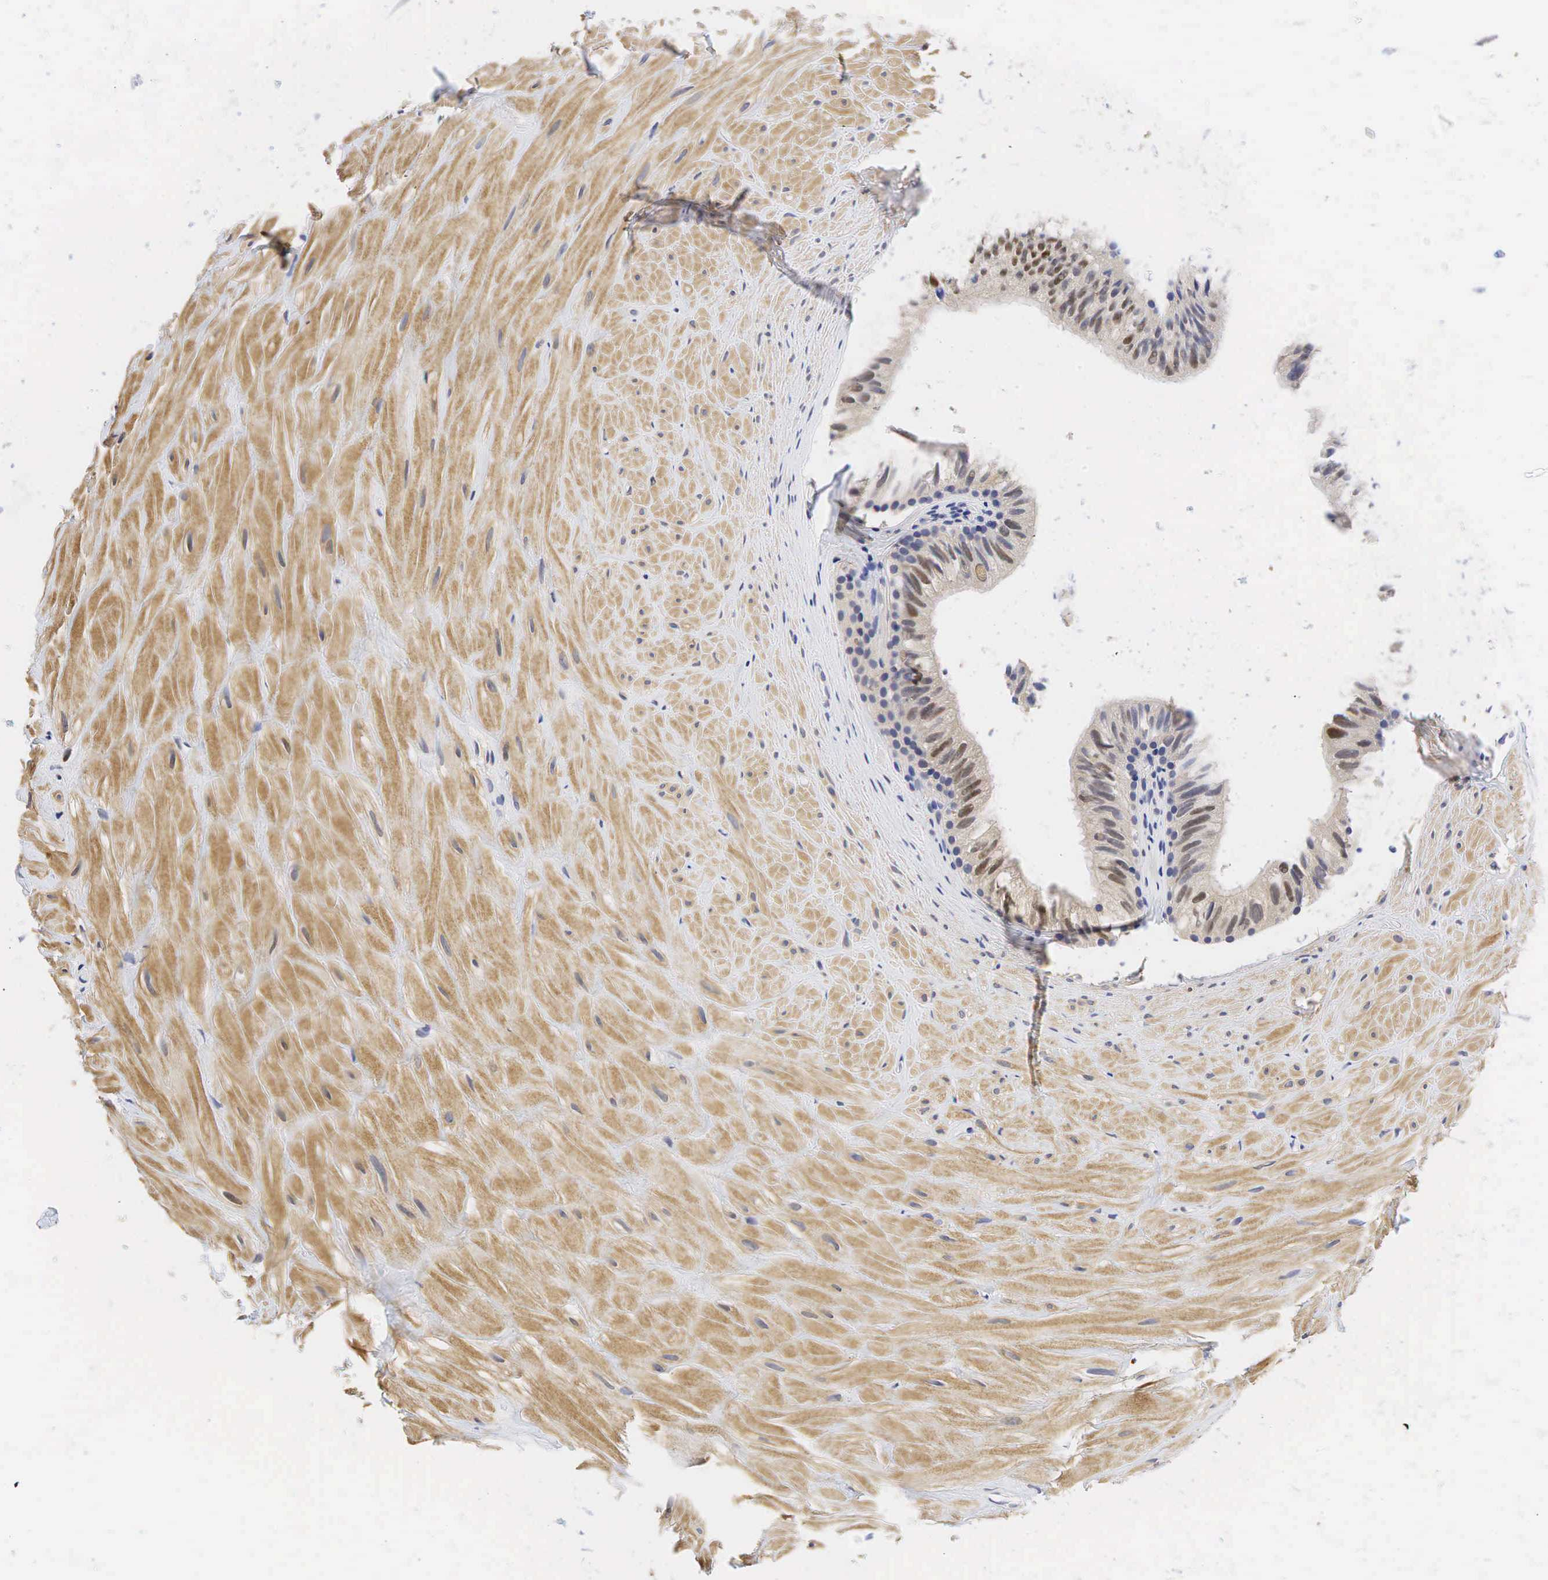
{"staining": {"intensity": "moderate", "quantity": "25%-75%", "location": "nuclear"}, "tissue": "epididymis", "cell_type": "Glandular cells", "image_type": "normal", "snomed": [{"axis": "morphology", "description": "Normal tissue, NOS"}, {"axis": "topography", "description": "Epididymis"}], "caption": "IHC of benign epididymis exhibits medium levels of moderate nuclear positivity in about 25%-75% of glandular cells. (Brightfield microscopy of DAB IHC at high magnification).", "gene": "CCND1", "patient": {"sex": "male", "age": 37}}